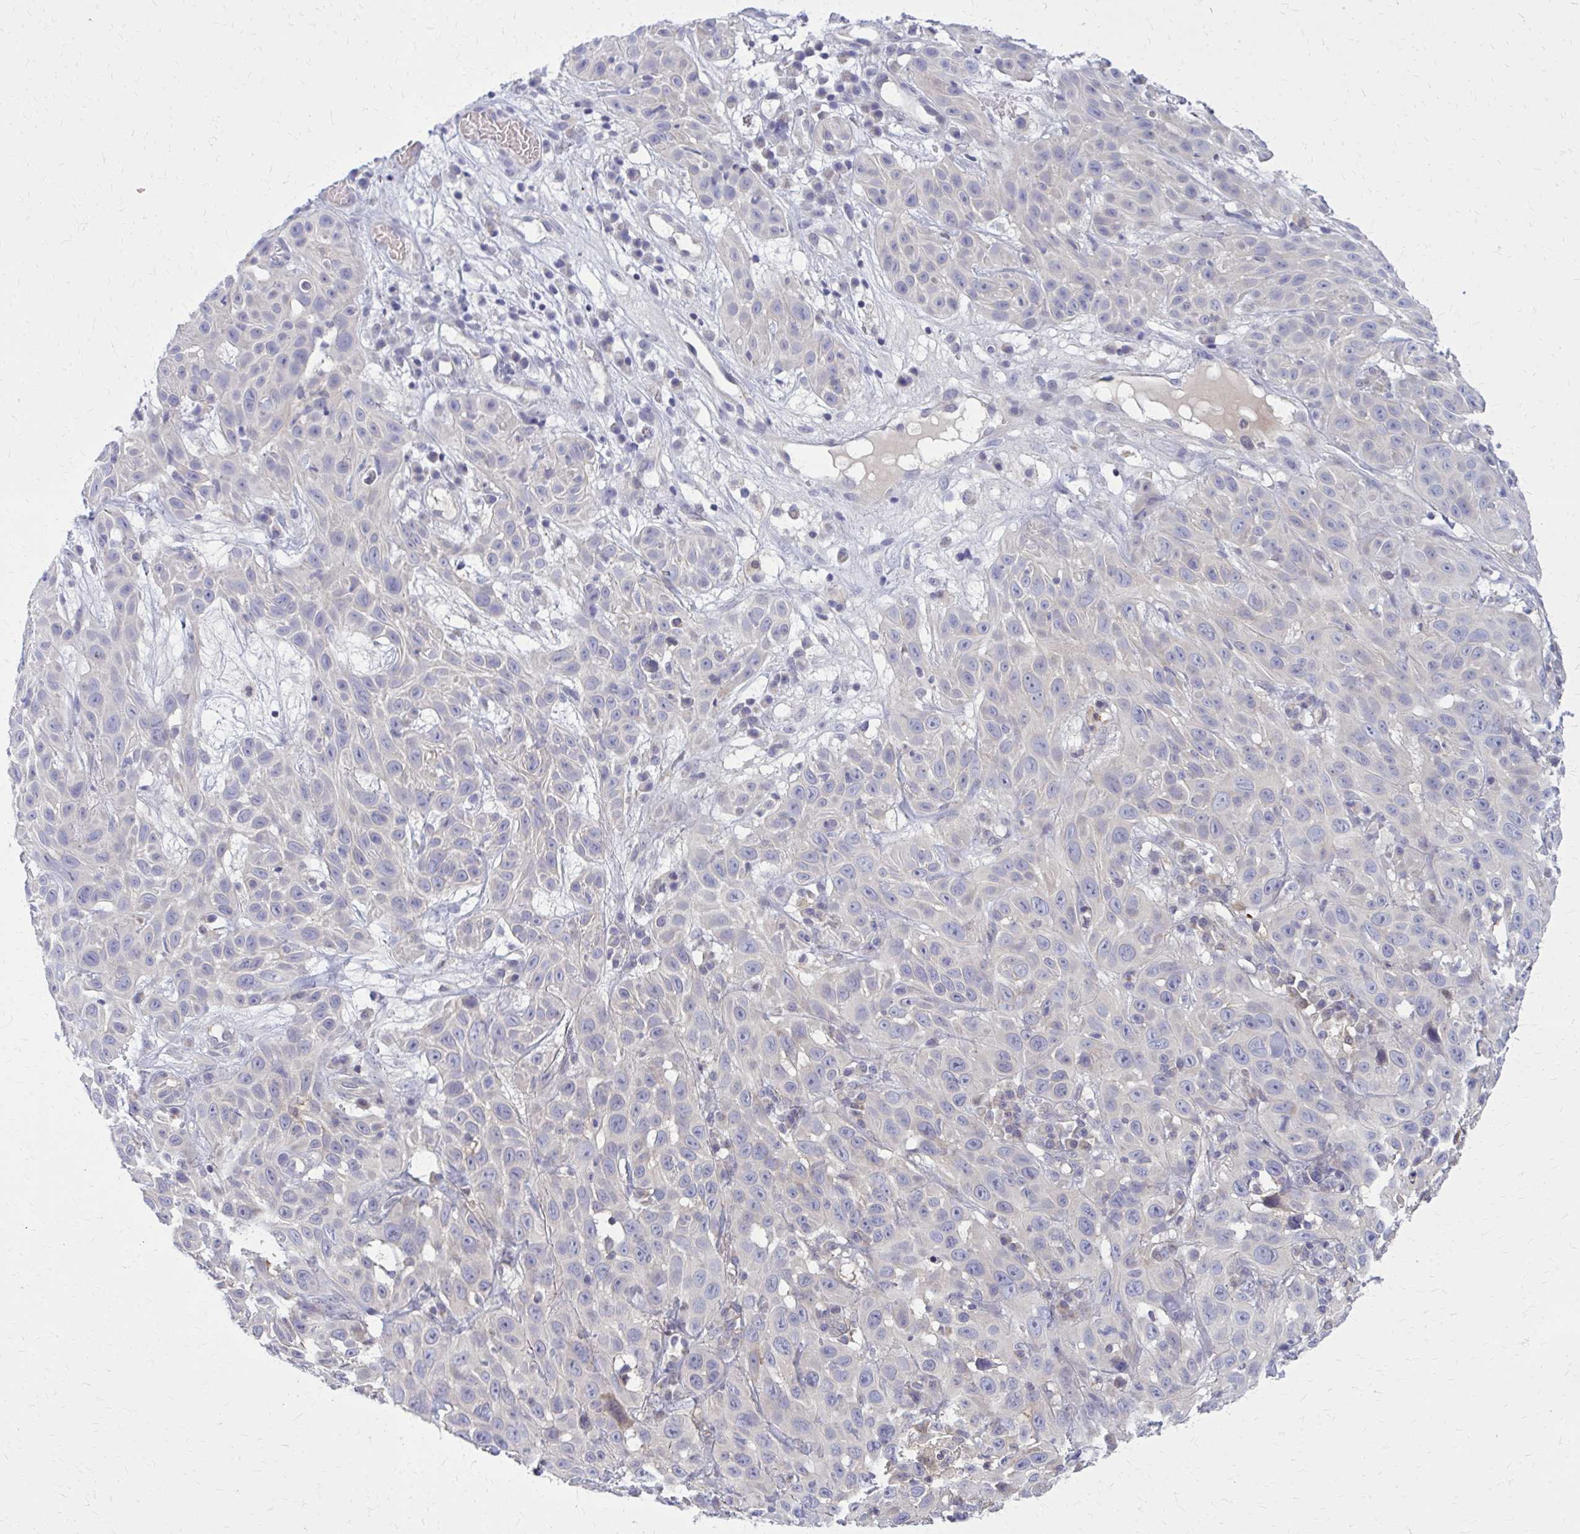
{"staining": {"intensity": "negative", "quantity": "none", "location": "none"}, "tissue": "skin cancer", "cell_type": "Tumor cells", "image_type": "cancer", "snomed": [{"axis": "morphology", "description": "Squamous cell carcinoma, NOS"}, {"axis": "topography", "description": "Skin"}], "caption": "IHC micrograph of human skin cancer stained for a protein (brown), which displays no positivity in tumor cells.", "gene": "DBI", "patient": {"sex": "male", "age": 82}}